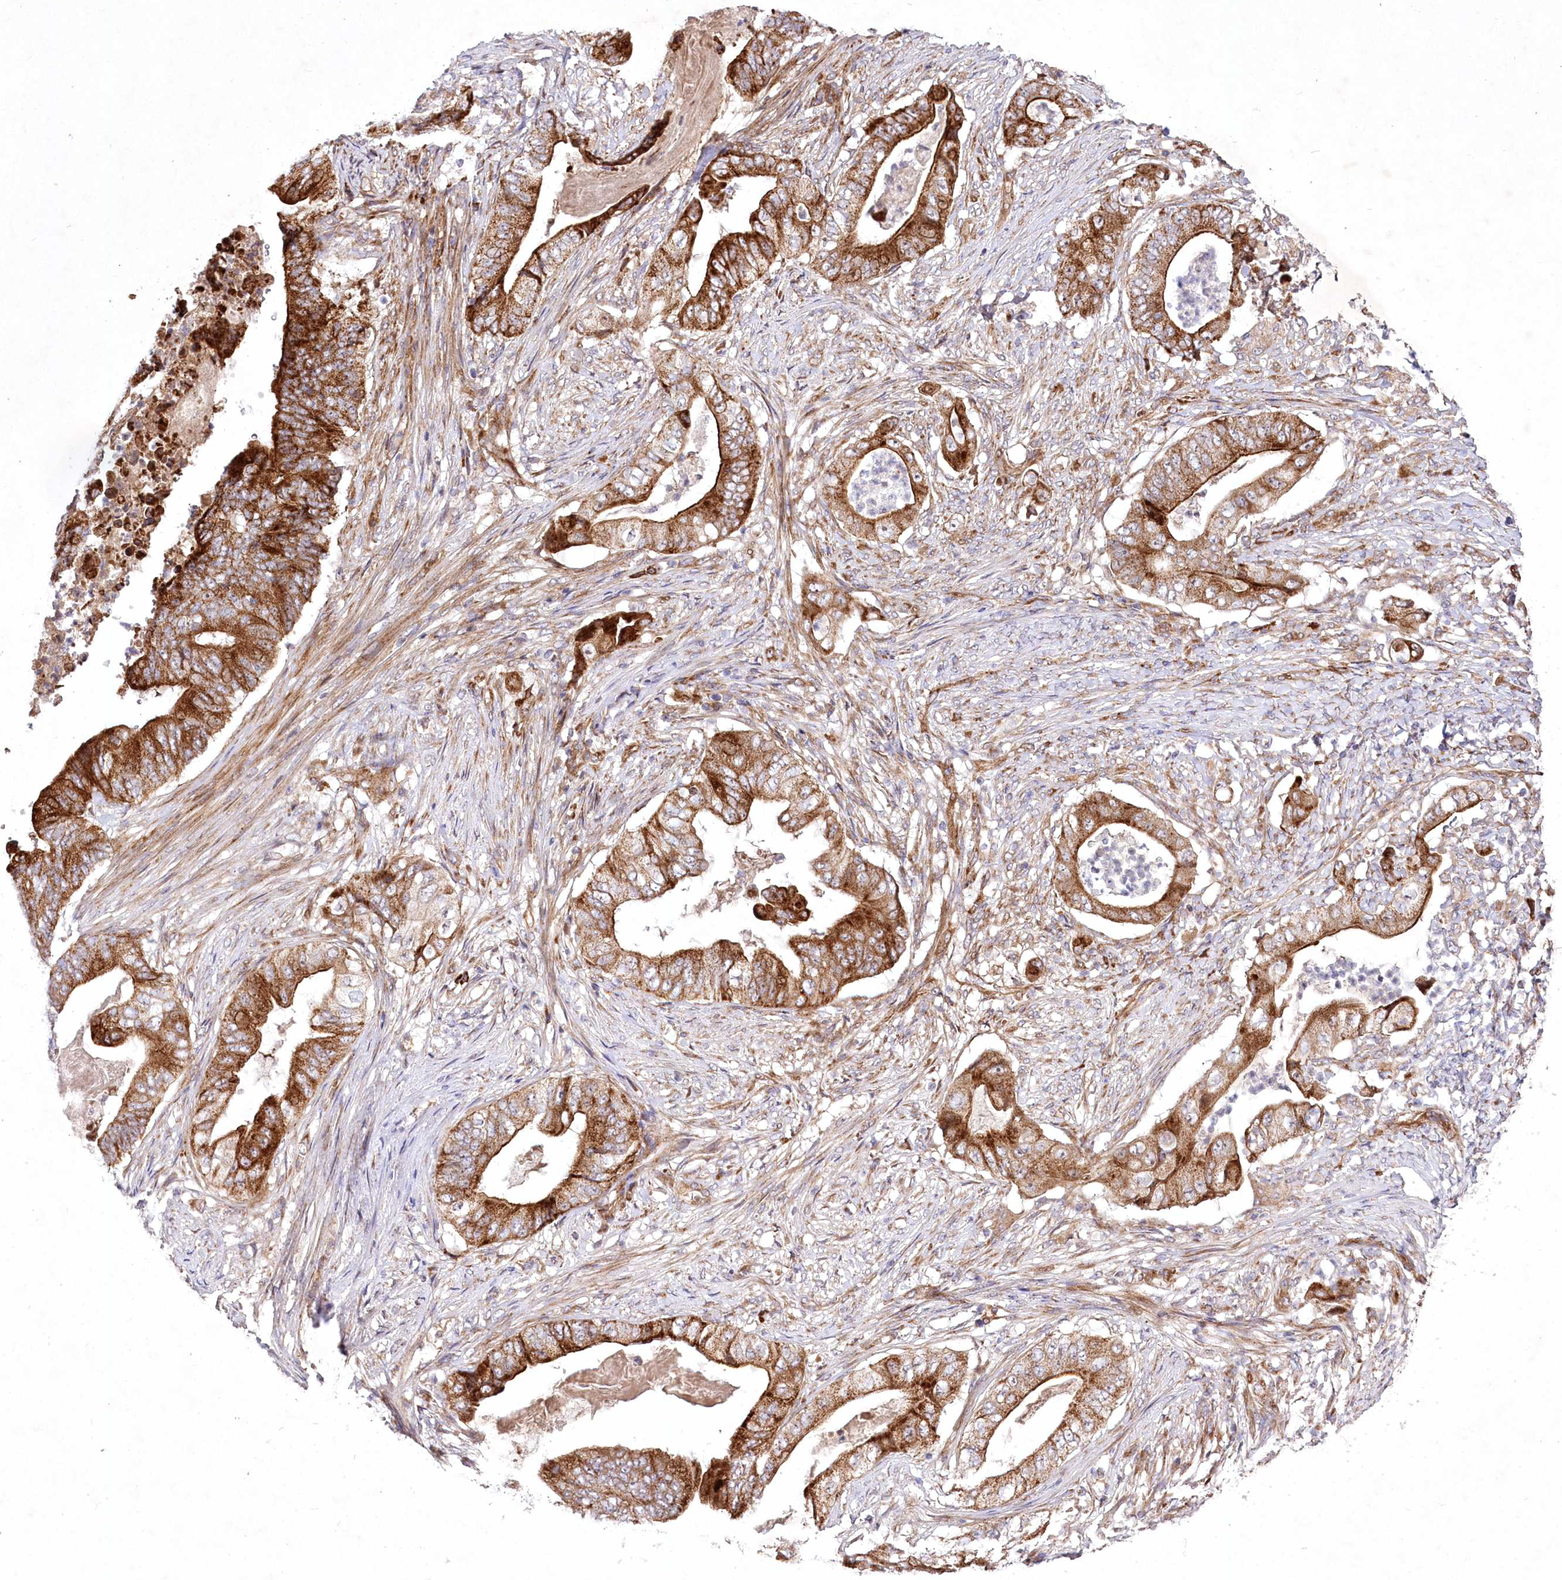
{"staining": {"intensity": "strong", "quantity": ">75%", "location": "cytoplasmic/membranous"}, "tissue": "stomach cancer", "cell_type": "Tumor cells", "image_type": "cancer", "snomed": [{"axis": "morphology", "description": "Adenocarcinoma, NOS"}, {"axis": "topography", "description": "Stomach"}], "caption": "A brown stain highlights strong cytoplasmic/membranous staining of a protein in stomach cancer tumor cells. (DAB IHC, brown staining for protein, blue staining for nuclei).", "gene": "PSTK", "patient": {"sex": "female", "age": 73}}